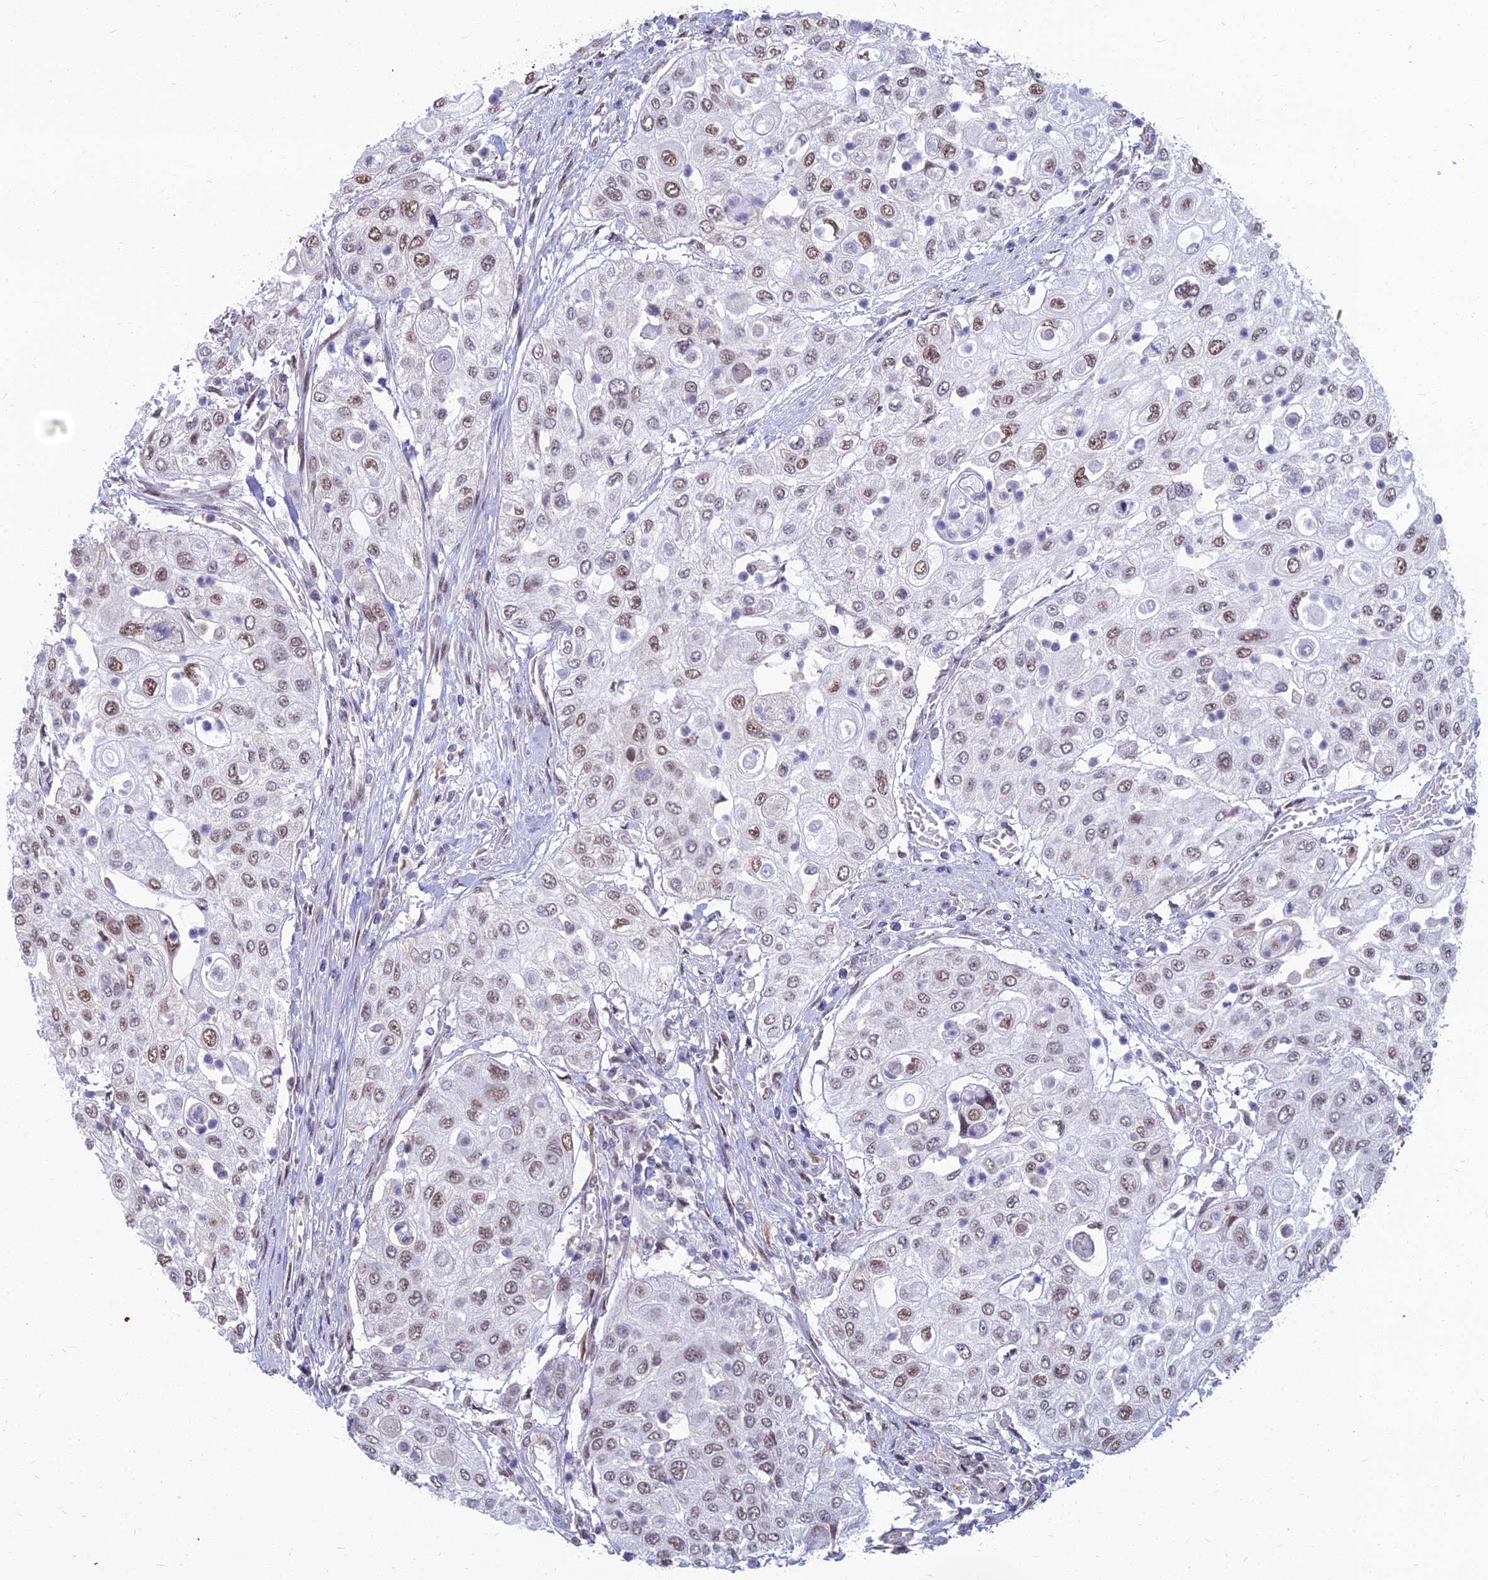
{"staining": {"intensity": "moderate", "quantity": ">75%", "location": "nuclear"}, "tissue": "urothelial cancer", "cell_type": "Tumor cells", "image_type": "cancer", "snomed": [{"axis": "morphology", "description": "Urothelial carcinoma, High grade"}, {"axis": "topography", "description": "Urinary bladder"}], "caption": "Brown immunohistochemical staining in human urothelial cancer displays moderate nuclear staining in about >75% of tumor cells.", "gene": "SRSF7", "patient": {"sex": "female", "age": 79}}